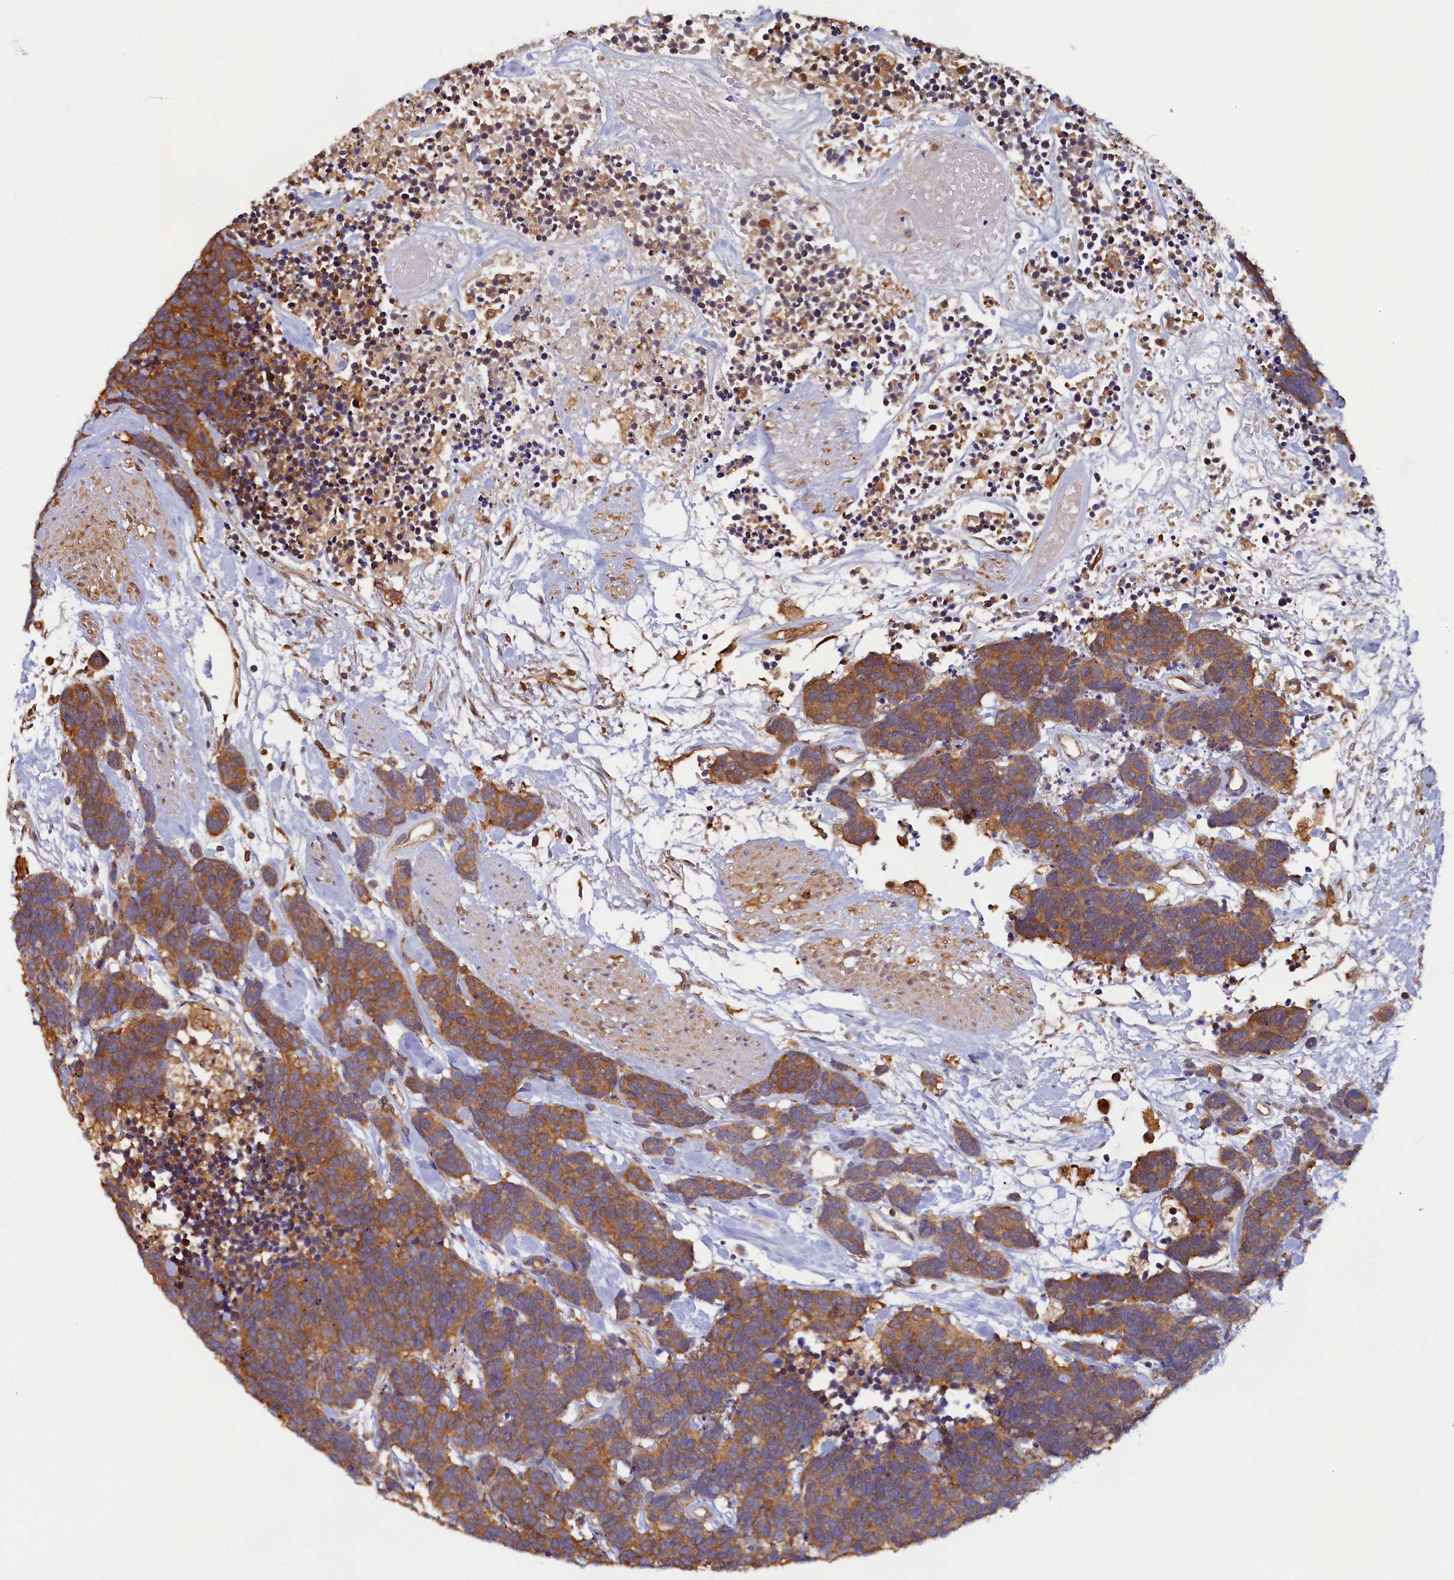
{"staining": {"intensity": "moderate", "quantity": ">75%", "location": "cytoplasmic/membranous"}, "tissue": "carcinoid", "cell_type": "Tumor cells", "image_type": "cancer", "snomed": [{"axis": "morphology", "description": "Carcinoma, NOS"}, {"axis": "morphology", "description": "Carcinoid, malignant, NOS"}, {"axis": "topography", "description": "Urinary bladder"}], "caption": "Human carcinoid stained with a protein marker demonstrates moderate staining in tumor cells.", "gene": "TIMM8B", "patient": {"sex": "male", "age": 57}}